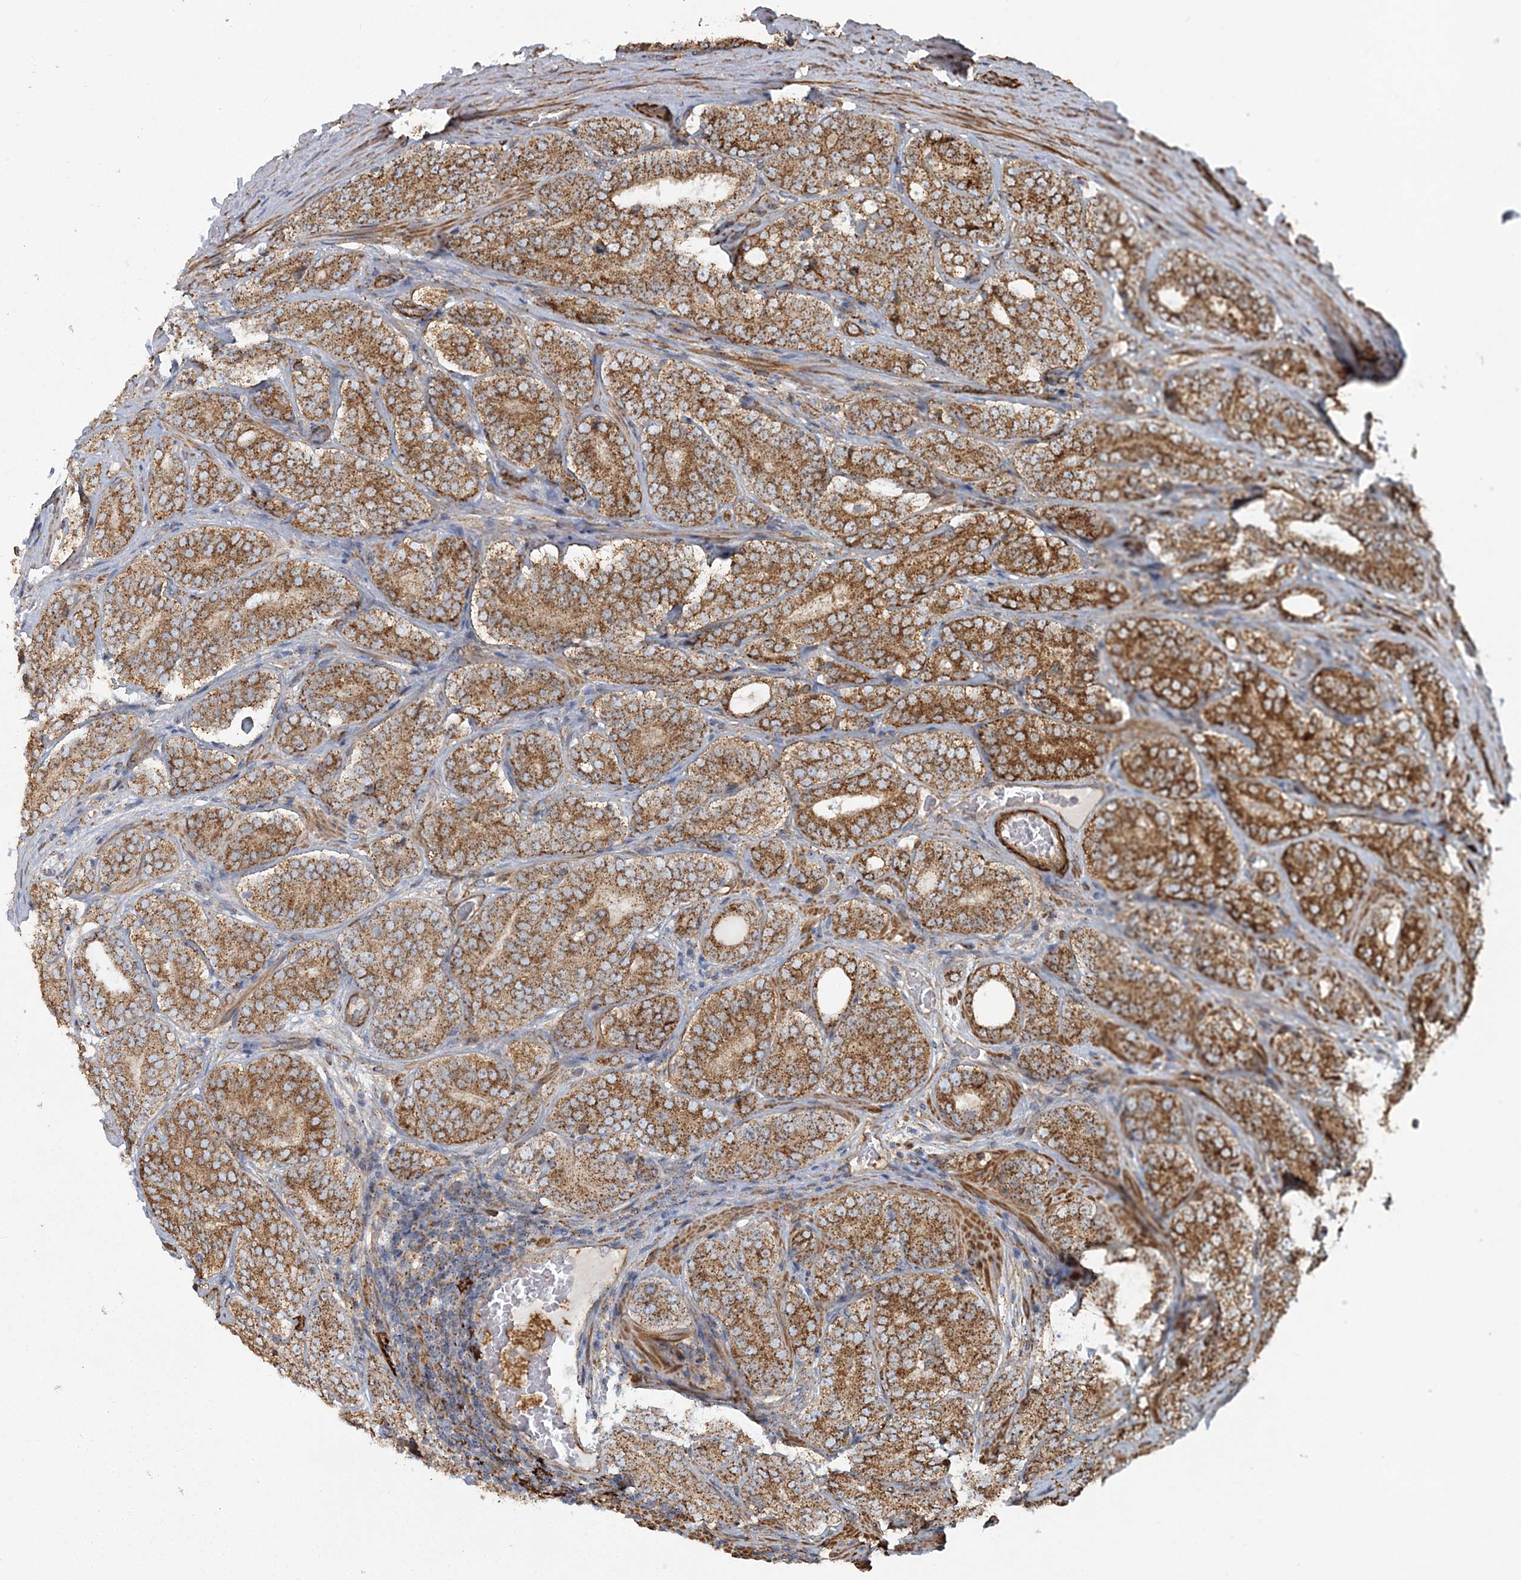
{"staining": {"intensity": "moderate", "quantity": ">75%", "location": "cytoplasmic/membranous"}, "tissue": "prostate cancer", "cell_type": "Tumor cells", "image_type": "cancer", "snomed": [{"axis": "morphology", "description": "Adenocarcinoma, High grade"}, {"axis": "topography", "description": "Prostate"}], "caption": "Protein staining shows moderate cytoplasmic/membranous positivity in about >75% of tumor cells in prostate cancer (adenocarcinoma (high-grade)). The staining was performed using DAB to visualize the protein expression in brown, while the nuclei were stained in blue with hematoxylin (Magnification: 20x).", "gene": "TRAF3IP2", "patient": {"sex": "male", "age": 56}}